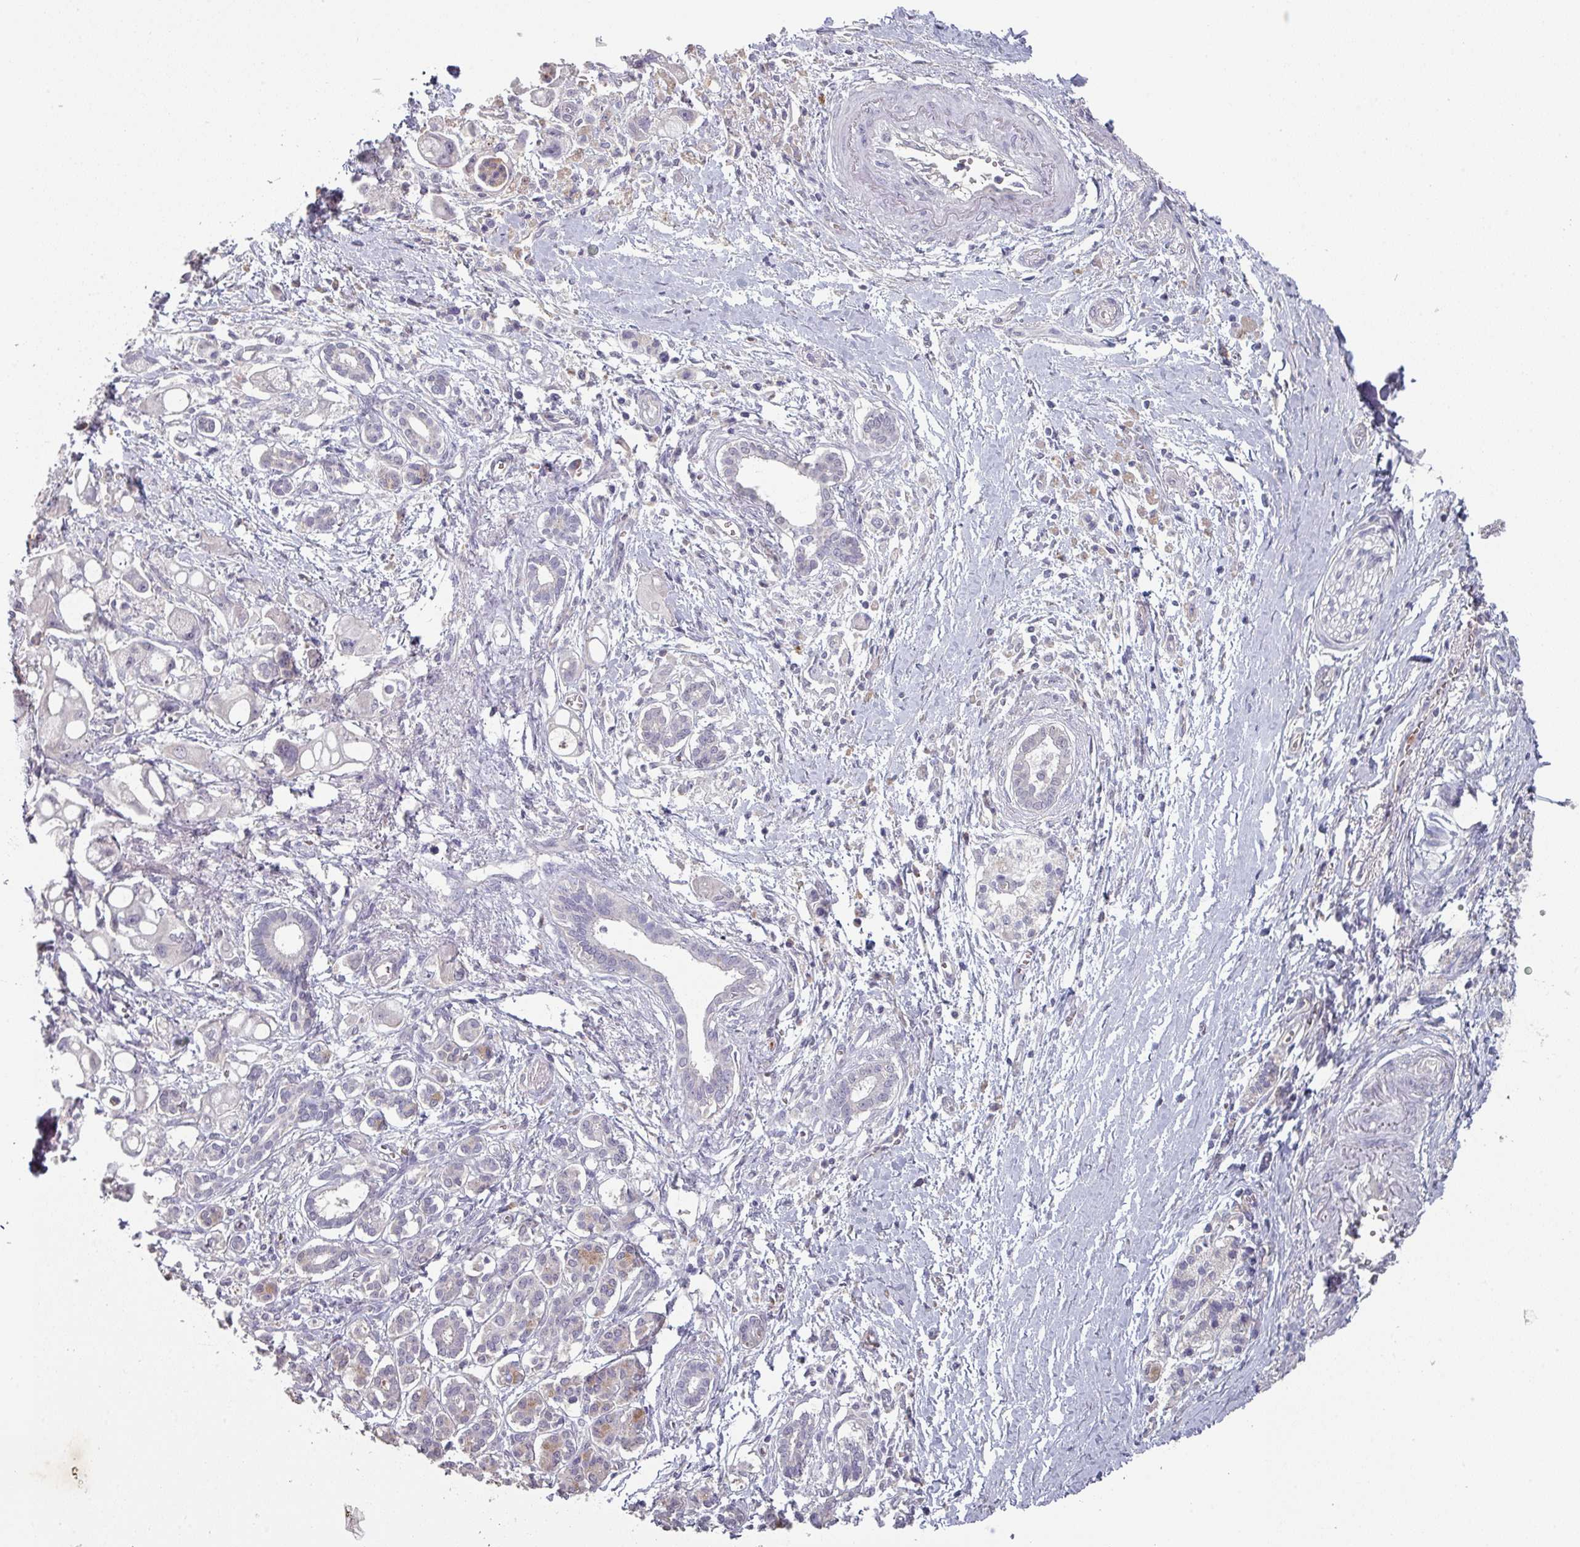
{"staining": {"intensity": "negative", "quantity": "none", "location": "none"}, "tissue": "pancreatic cancer", "cell_type": "Tumor cells", "image_type": "cancer", "snomed": [{"axis": "morphology", "description": "Adenocarcinoma, NOS"}, {"axis": "topography", "description": "Pancreas"}], "caption": "IHC photomicrograph of neoplastic tissue: pancreatic cancer (adenocarcinoma) stained with DAB (3,3'-diaminobenzidine) reveals no significant protein positivity in tumor cells.", "gene": "PRAMEF8", "patient": {"sex": "male", "age": 68}}